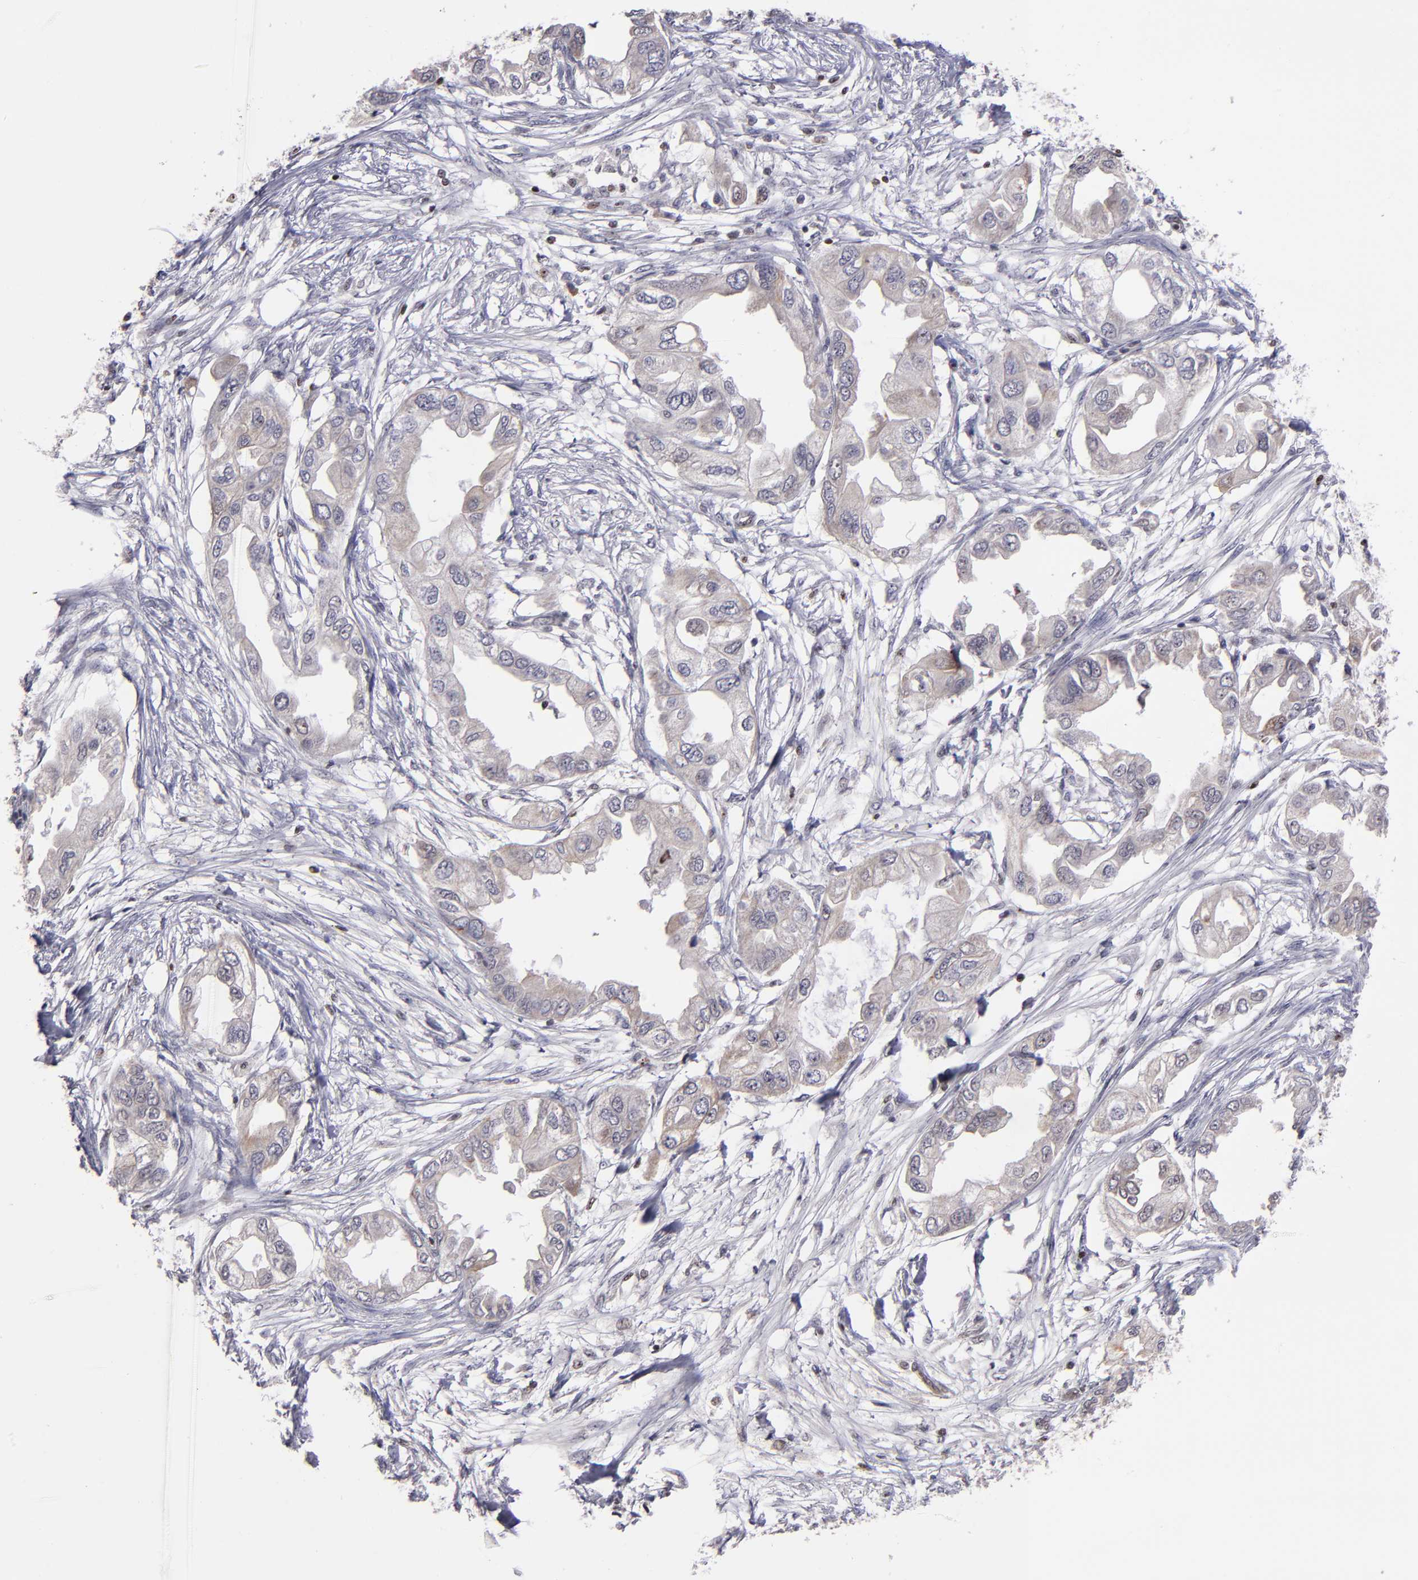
{"staining": {"intensity": "weak", "quantity": ">75%", "location": "cytoplasmic/membranous"}, "tissue": "endometrial cancer", "cell_type": "Tumor cells", "image_type": "cancer", "snomed": [{"axis": "morphology", "description": "Adenocarcinoma, NOS"}, {"axis": "topography", "description": "Endometrium"}], "caption": "Immunohistochemistry (IHC) micrograph of neoplastic tissue: human endometrial adenocarcinoma stained using immunohistochemistry (IHC) exhibits low levels of weak protein expression localized specifically in the cytoplasmic/membranous of tumor cells, appearing as a cytoplasmic/membranous brown color.", "gene": "DDX24", "patient": {"sex": "female", "age": 67}}